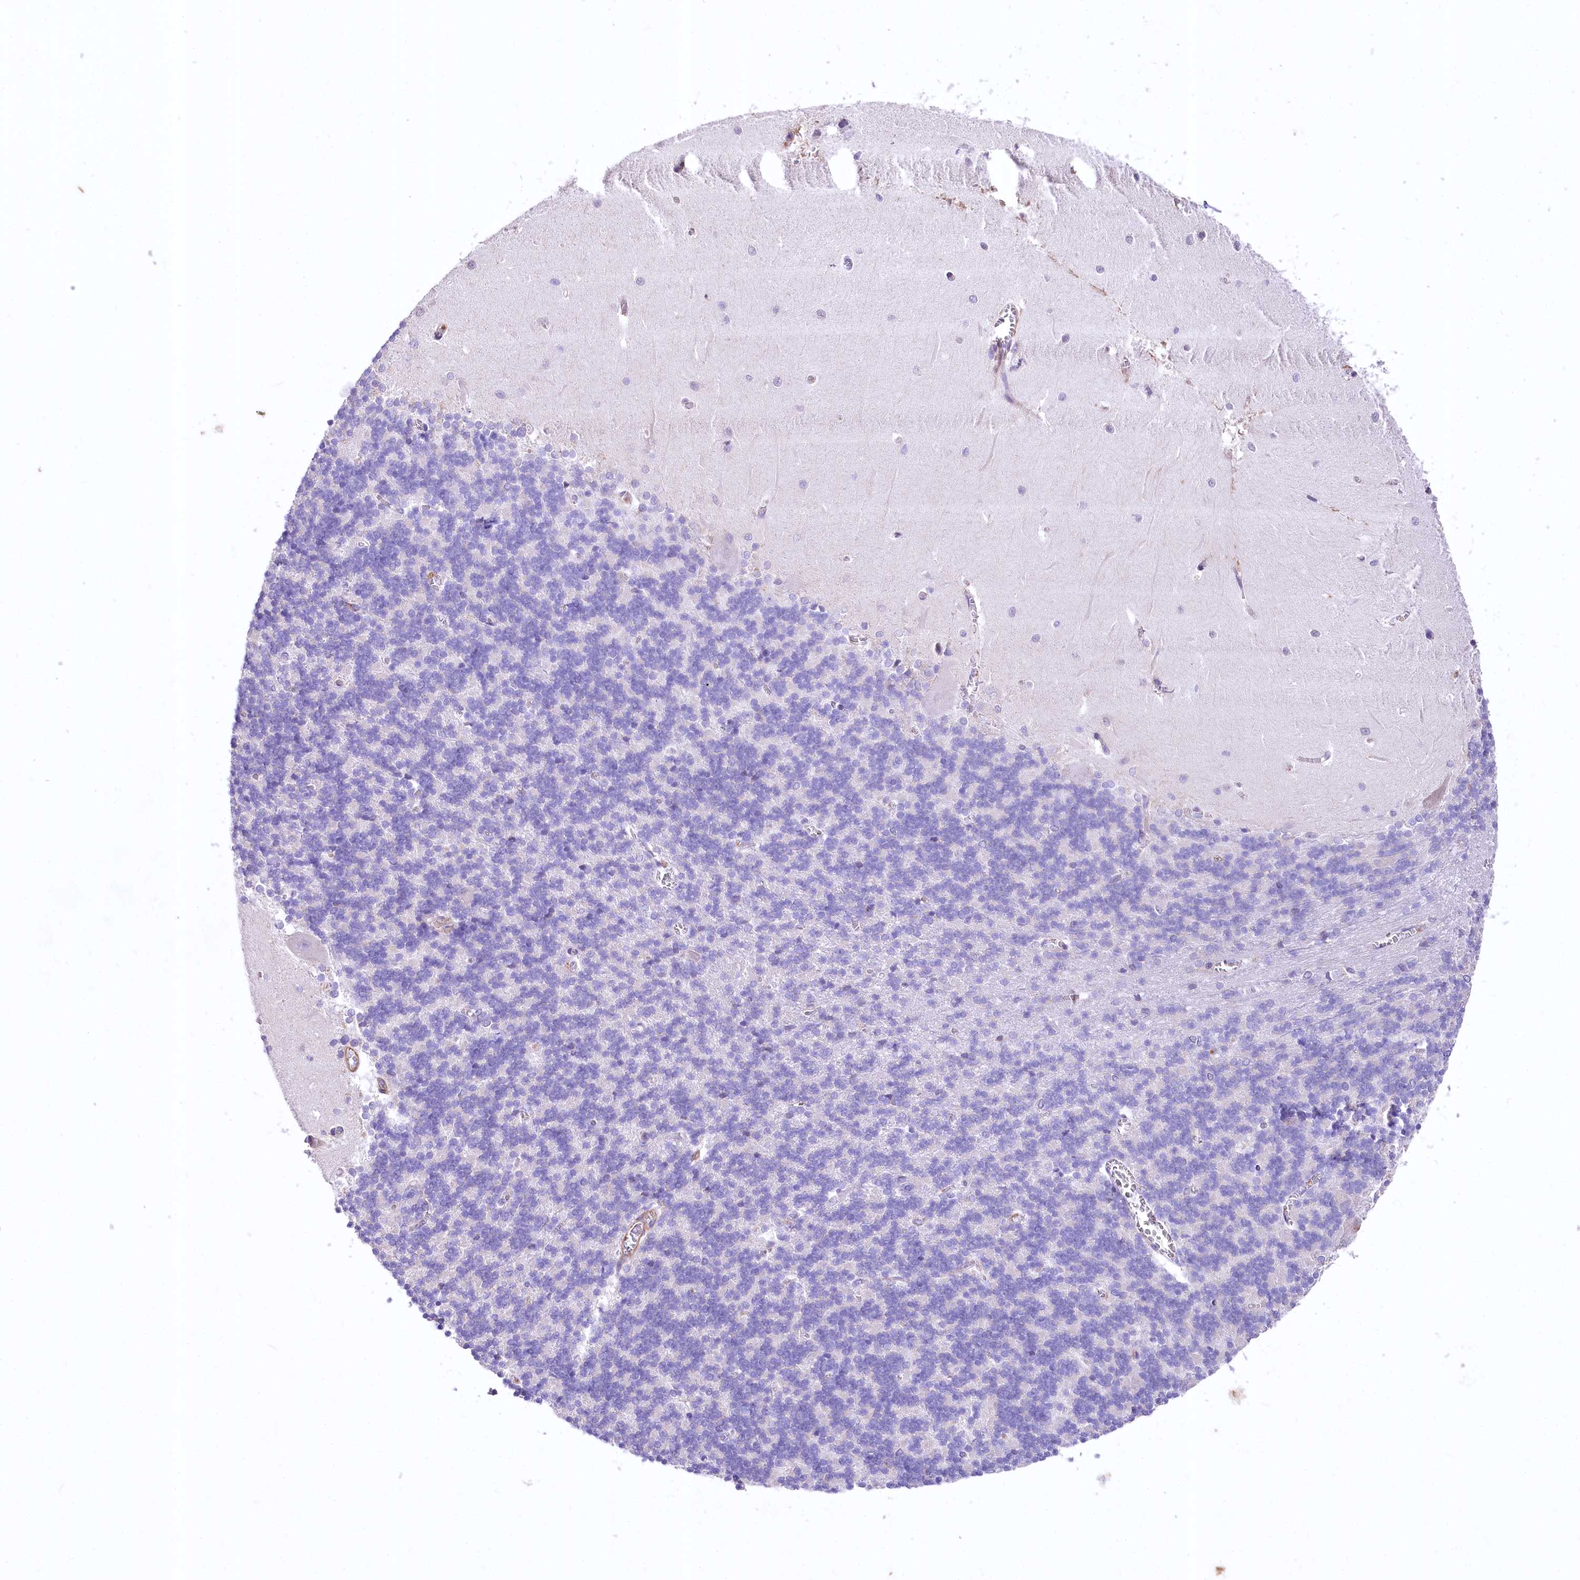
{"staining": {"intensity": "negative", "quantity": "none", "location": "none"}, "tissue": "cerebellum", "cell_type": "Cells in granular layer", "image_type": "normal", "snomed": [{"axis": "morphology", "description": "Normal tissue, NOS"}, {"axis": "topography", "description": "Cerebellum"}], "caption": "The immunohistochemistry micrograph has no significant expression in cells in granular layer of cerebellum.", "gene": "RDH16", "patient": {"sex": "male", "age": 37}}